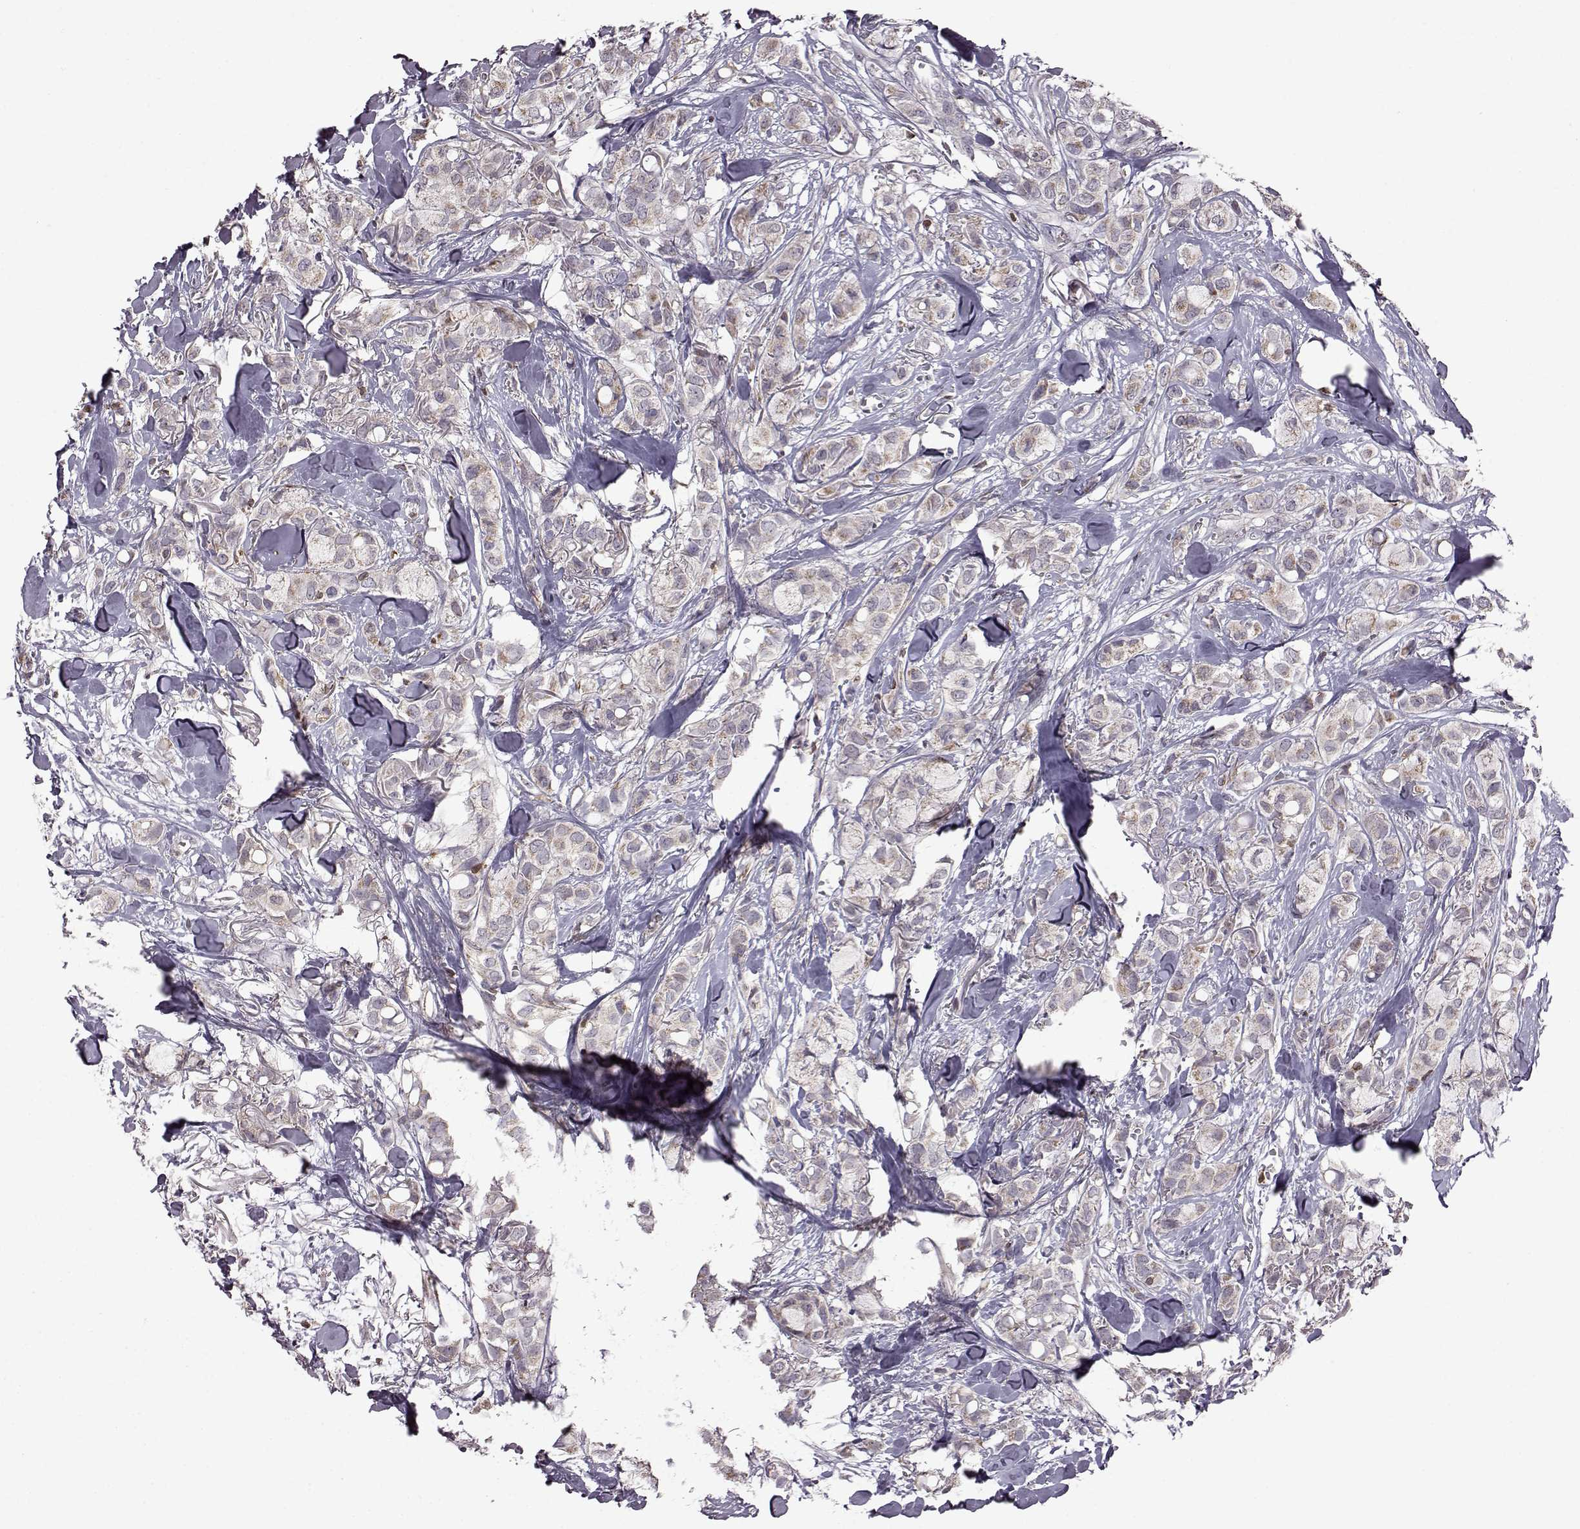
{"staining": {"intensity": "weak", "quantity": "25%-75%", "location": "cytoplasmic/membranous"}, "tissue": "breast cancer", "cell_type": "Tumor cells", "image_type": "cancer", "snomed": [{"axis": "morphology", "description": "Duct carcinoma"}, {"axis": "topography", "description": "Breast"}], "caption": "Breast infiltrating ductal carcinoma stained with a brown dye displays weak cytoplasmic/membranous positive positivity in approximately 25%-75% of tumor cells.", "gene": "DOK2", "patient": {"sex": "female", "age": 85}}